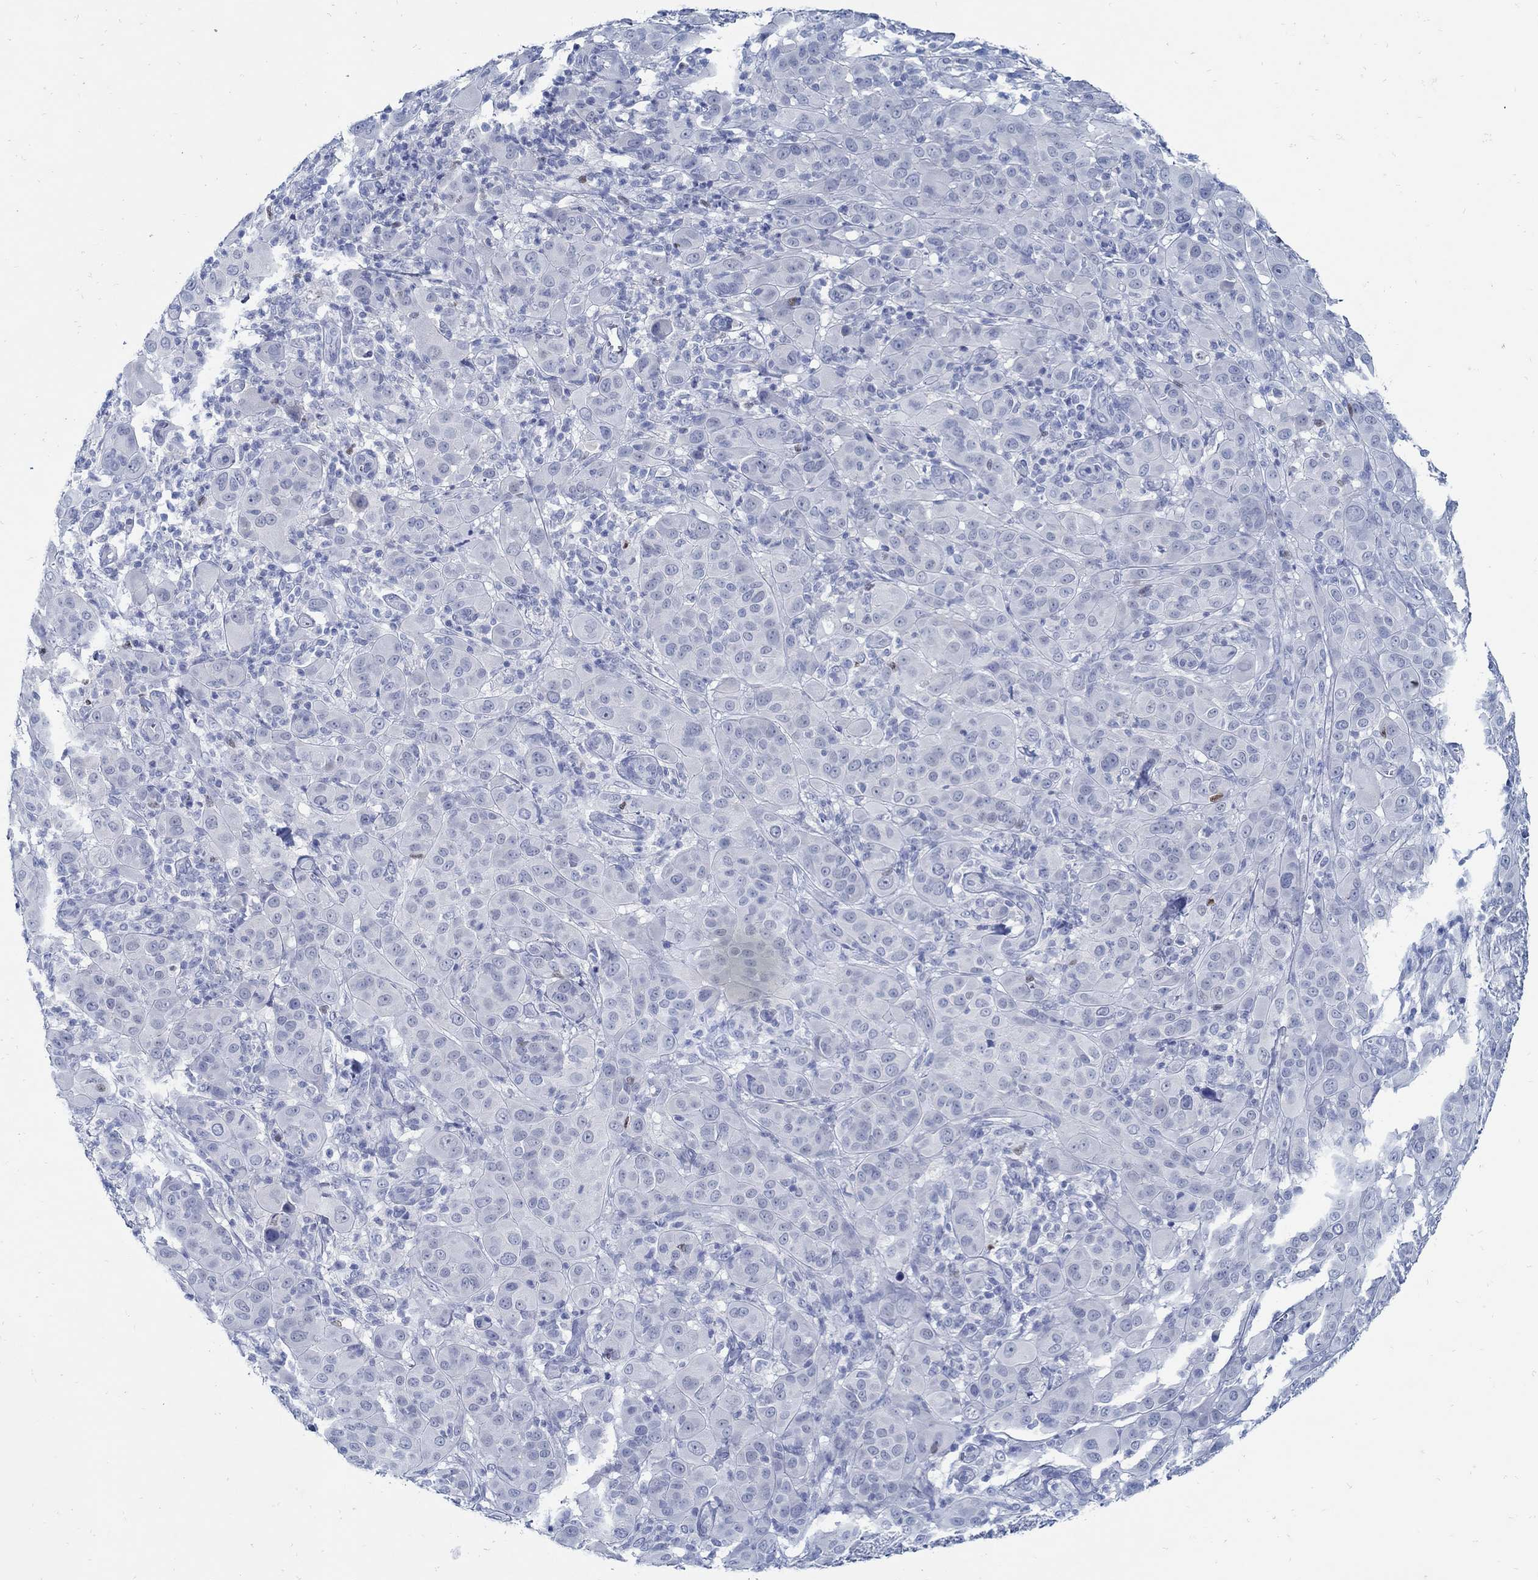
{"staining": {"intensity": "negative", "quantity": "none", "location": "none"}, "tissue": "melanoma", "cell_type": "Tumor cells", "image_type": "cancer", "snomed": [{"axis": "morphology", "description": "Malignant melanoma, NOS"}, {"axis": "topography", "description": "Skin"}], "caption": "A histopathology image of melanoma stained for a protein shows no brown staining in tumor cells.", "gene": "PAX9", "patient": {"sex": "female", "age": 87}}